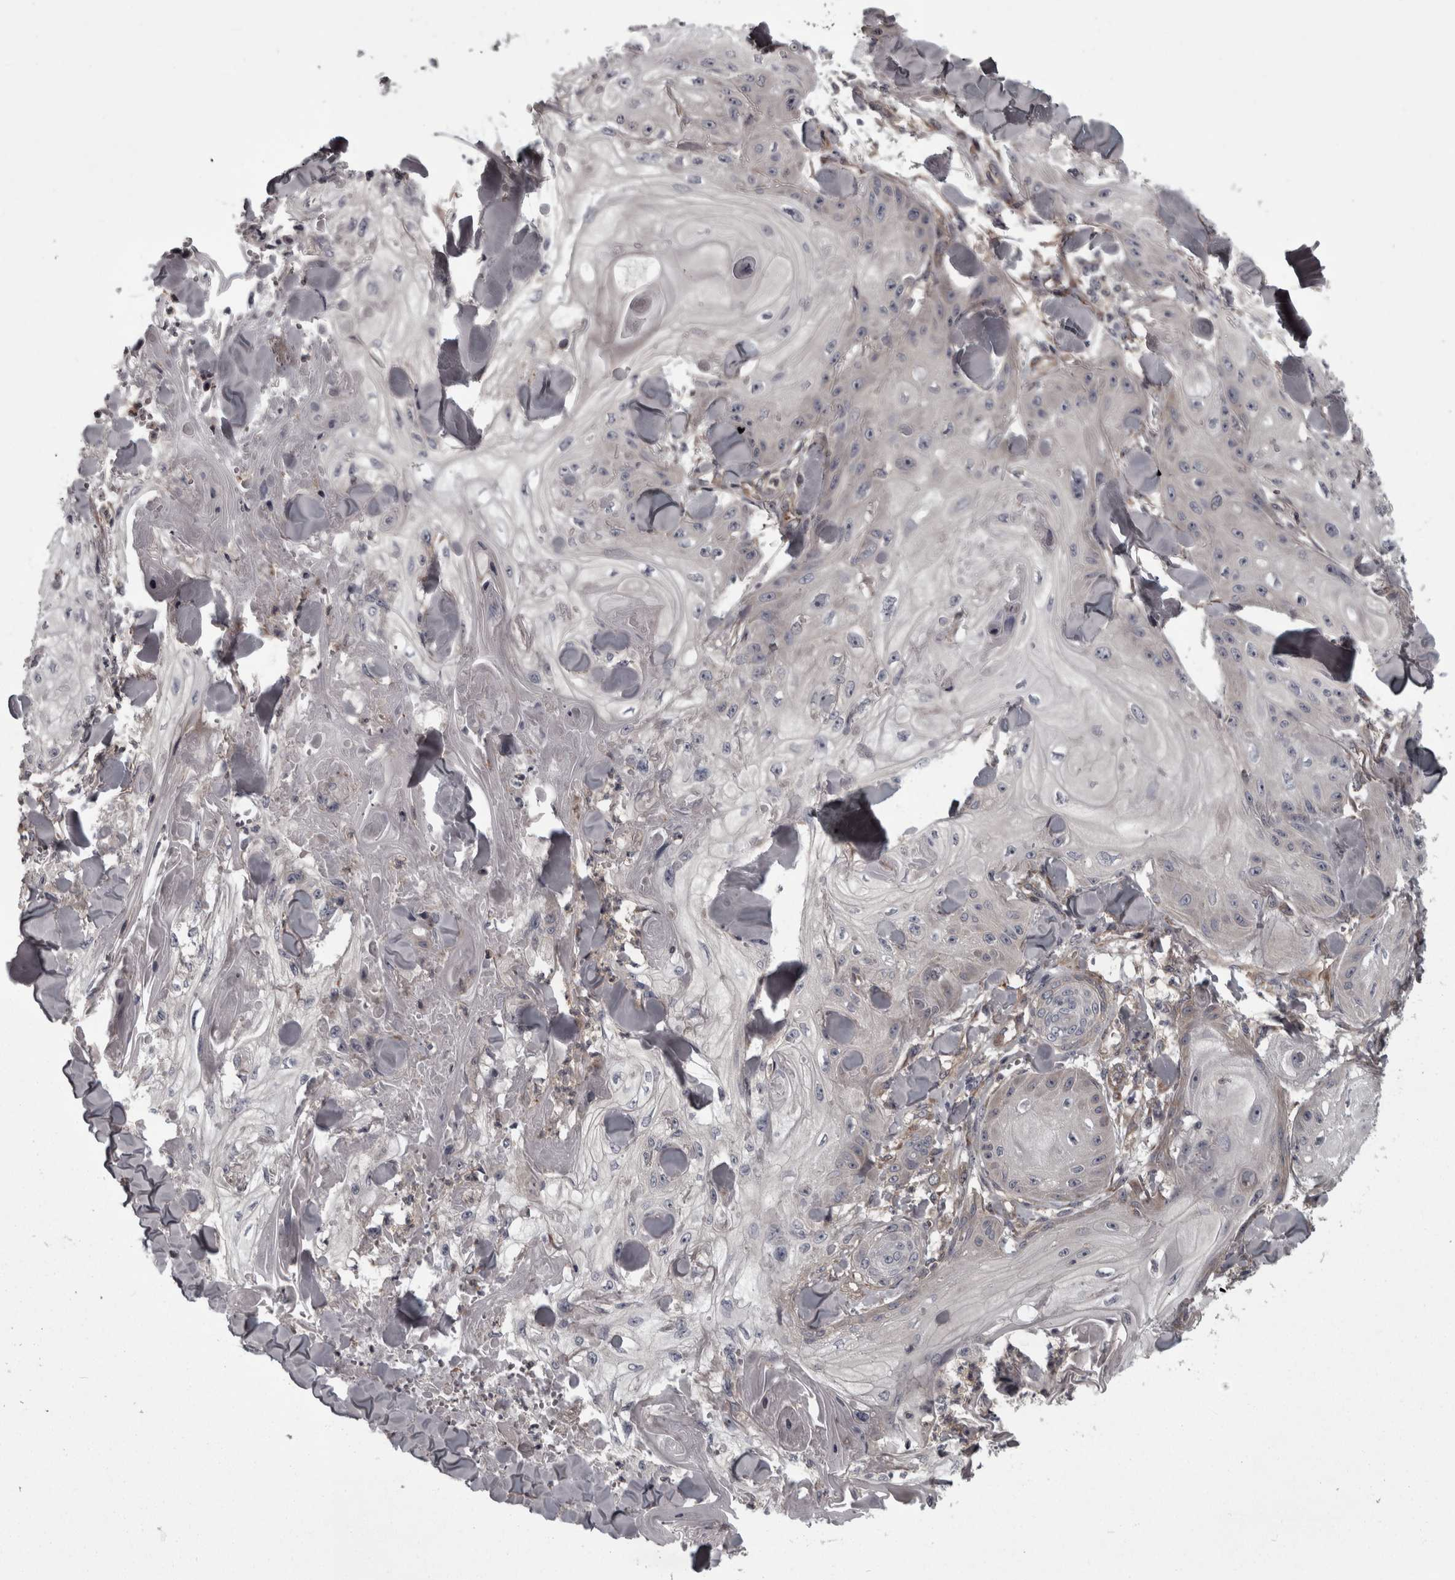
{"staining": {"intensity": "negative", "quantity": "none", "location": "none"}, "tissue": "skin cancer", "cell_type": "Tumor cells", "image_type": "cancer", "snomed": [{"axis": "morphology", "description": "Squamous cell carcinoma, NOS"}, {"axis": "topography", "description": "Skin"}], "caption": "High power microscopy micrograph of an immunohistochemistry (IHC) image of skin squamous cell carcinoma, revealing no significant expression in tumor cells. (DAB IHC with hematoxylin counter stain).", "gene": "RSU1", "patient": {"sex": "male", "age": 74}}